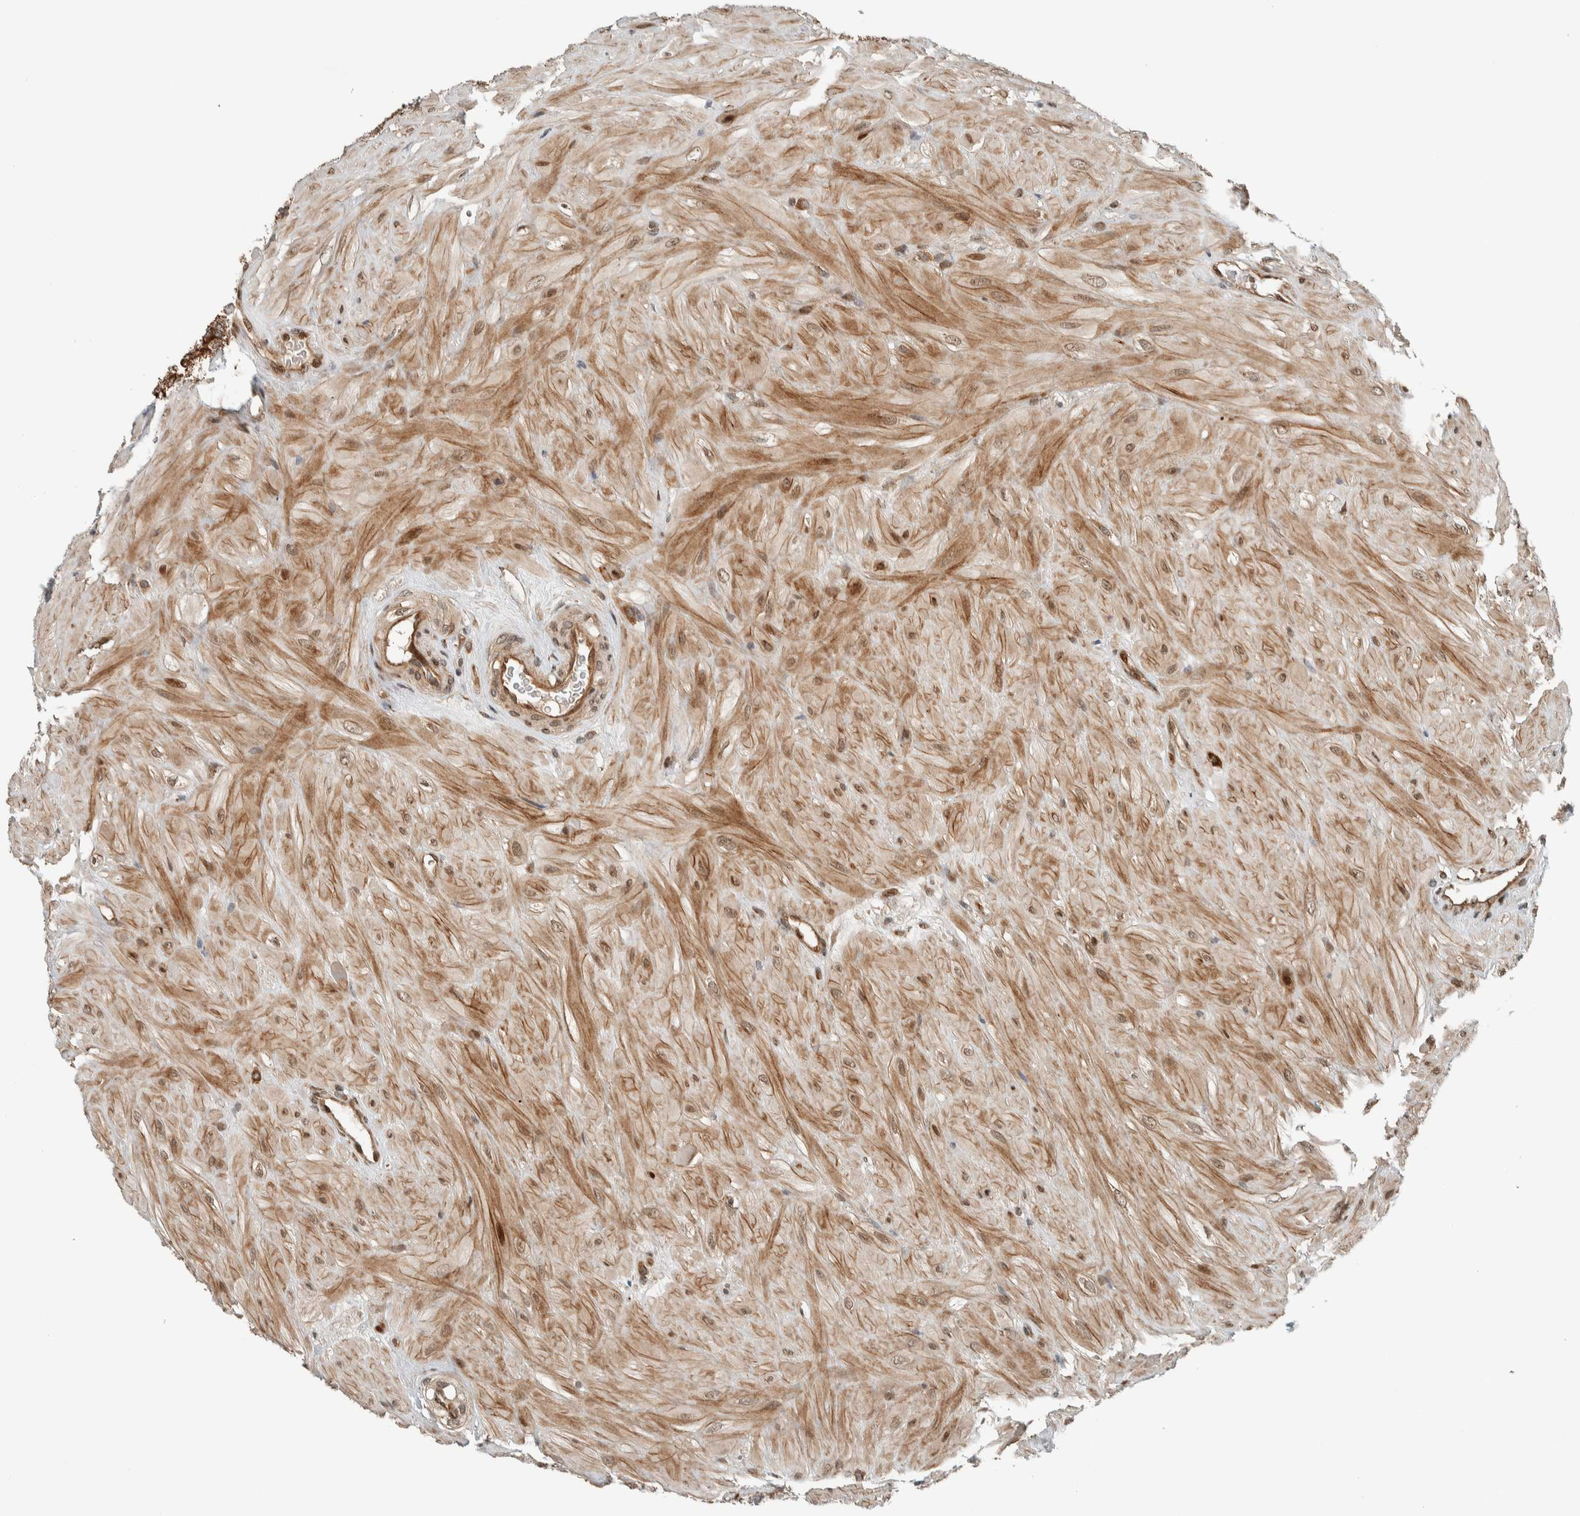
{"staining": {"intensity": "moderate", "quantity": ">75%", "location": "cytoplasmic/membranous,nuclear"}, "tissue": "seminal vesicle", "cell_type": "Glandular cells", "image_type": "normal", "snomed": [{"axis": "morphology", "description": "Normal tissue, NOS"}, {"axis": "topography", "description": "Prostate"}, {"axis": "topography", "description": "Seminal veicle"}], "caption": "This micrograph shows normal seminal vesicle stained with IHC to label a protein in brown. The cytoplasmic/membranous,nuclear of glandular cells show moderate positivity for the protein. Nuclei are counter-stained blue.", "gene": "STXBP4", "patient": {"sex": "male", "age": 51}}